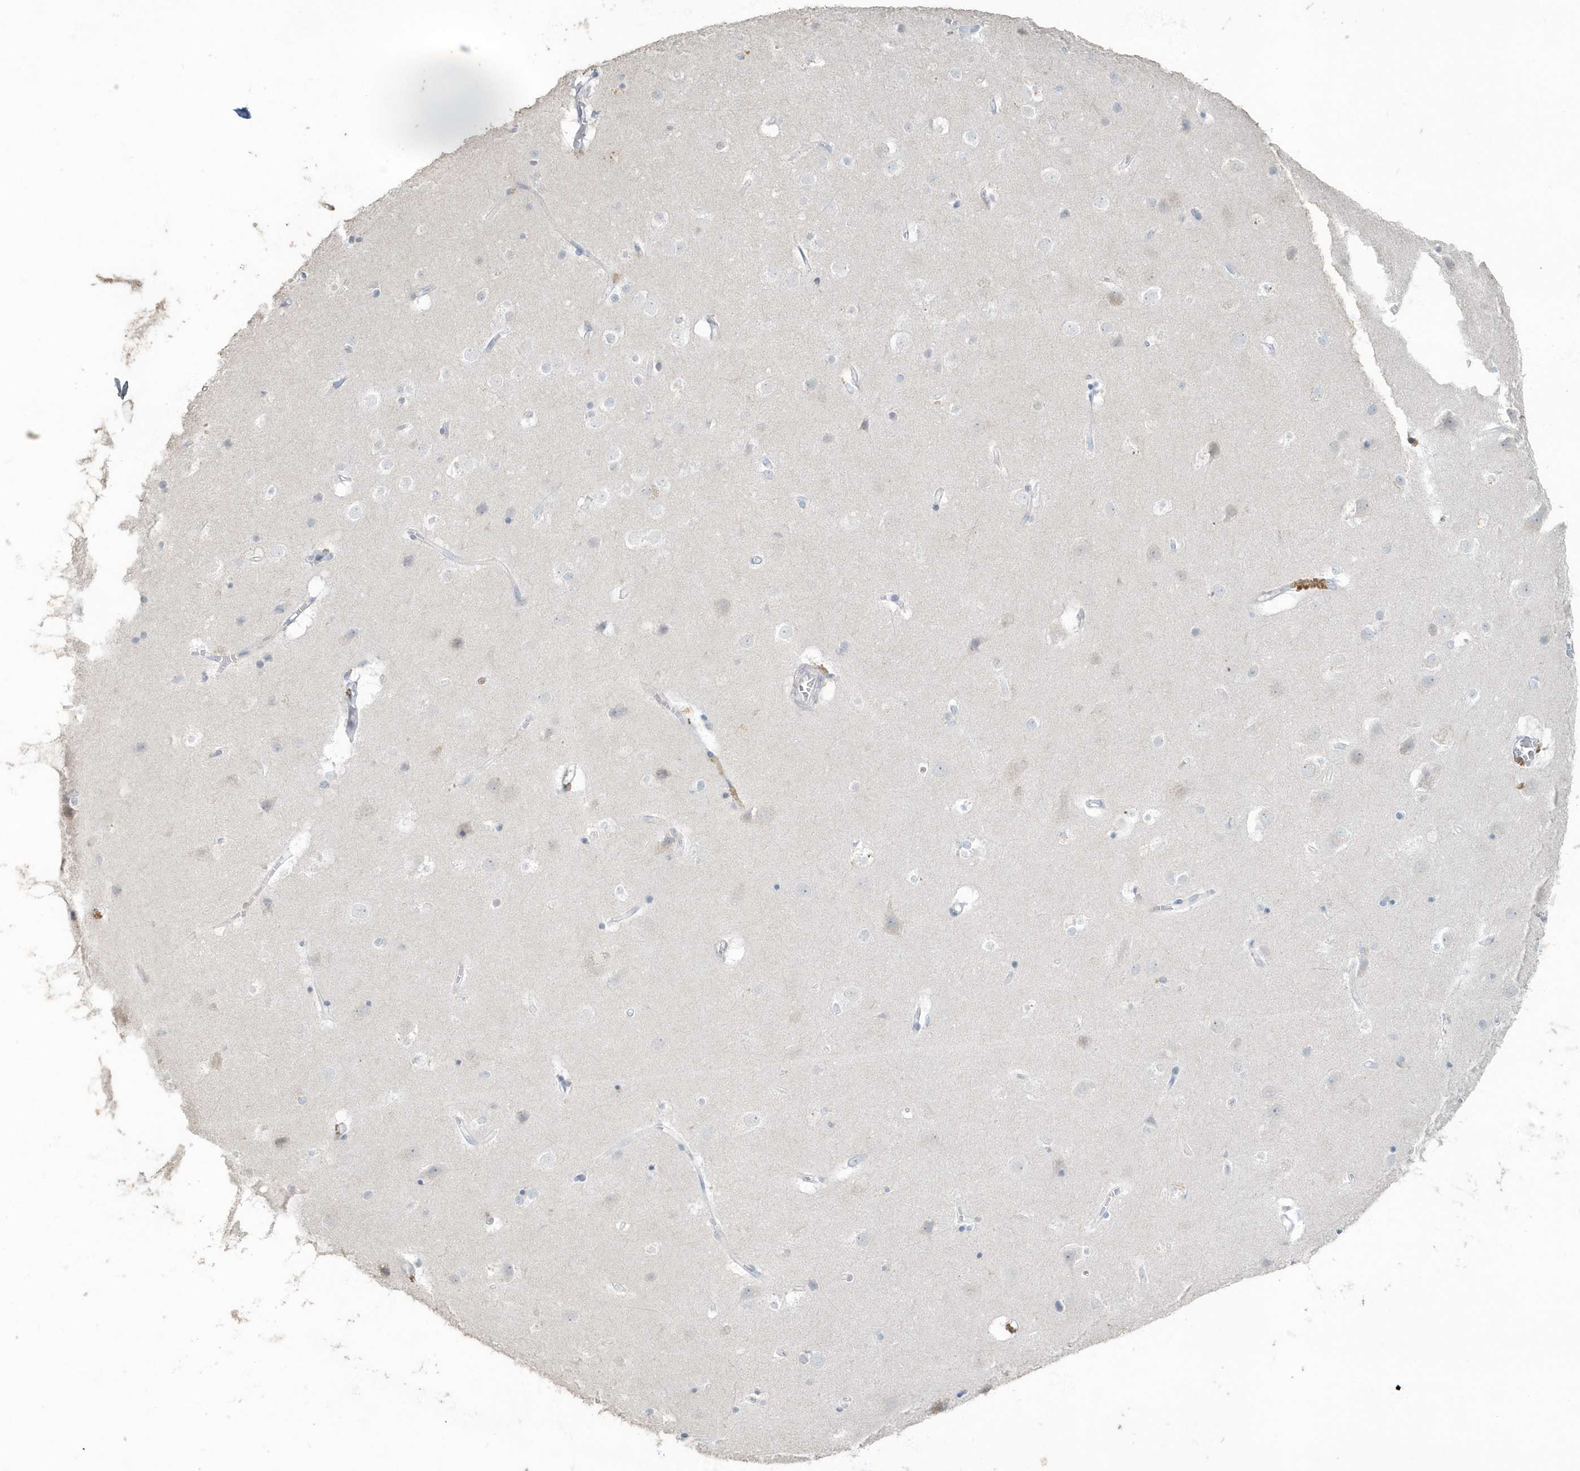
{"staining": {"intensity": "weak", "quantity": ">75%", "location": "cytoplasmic/membranous"}, "tissue": "cerebral cortex", "cell_type": "Endothelial cells", "image_type": "normal", "snomed": [{"axis": "morphology", "description": "Normal tissue, NOS"}, {"axis": "topography", "description": "Cerebral cortex"}], "caption": "An immunohistochemistry micrograph of benign tissue is shown. Protein staining in brown highlights weak cytoplasmic/membranous positivity in cerebral cortex within endothelial cells.", "gene": "MYOT", "patient": {"sex": "male", "age": 54}}